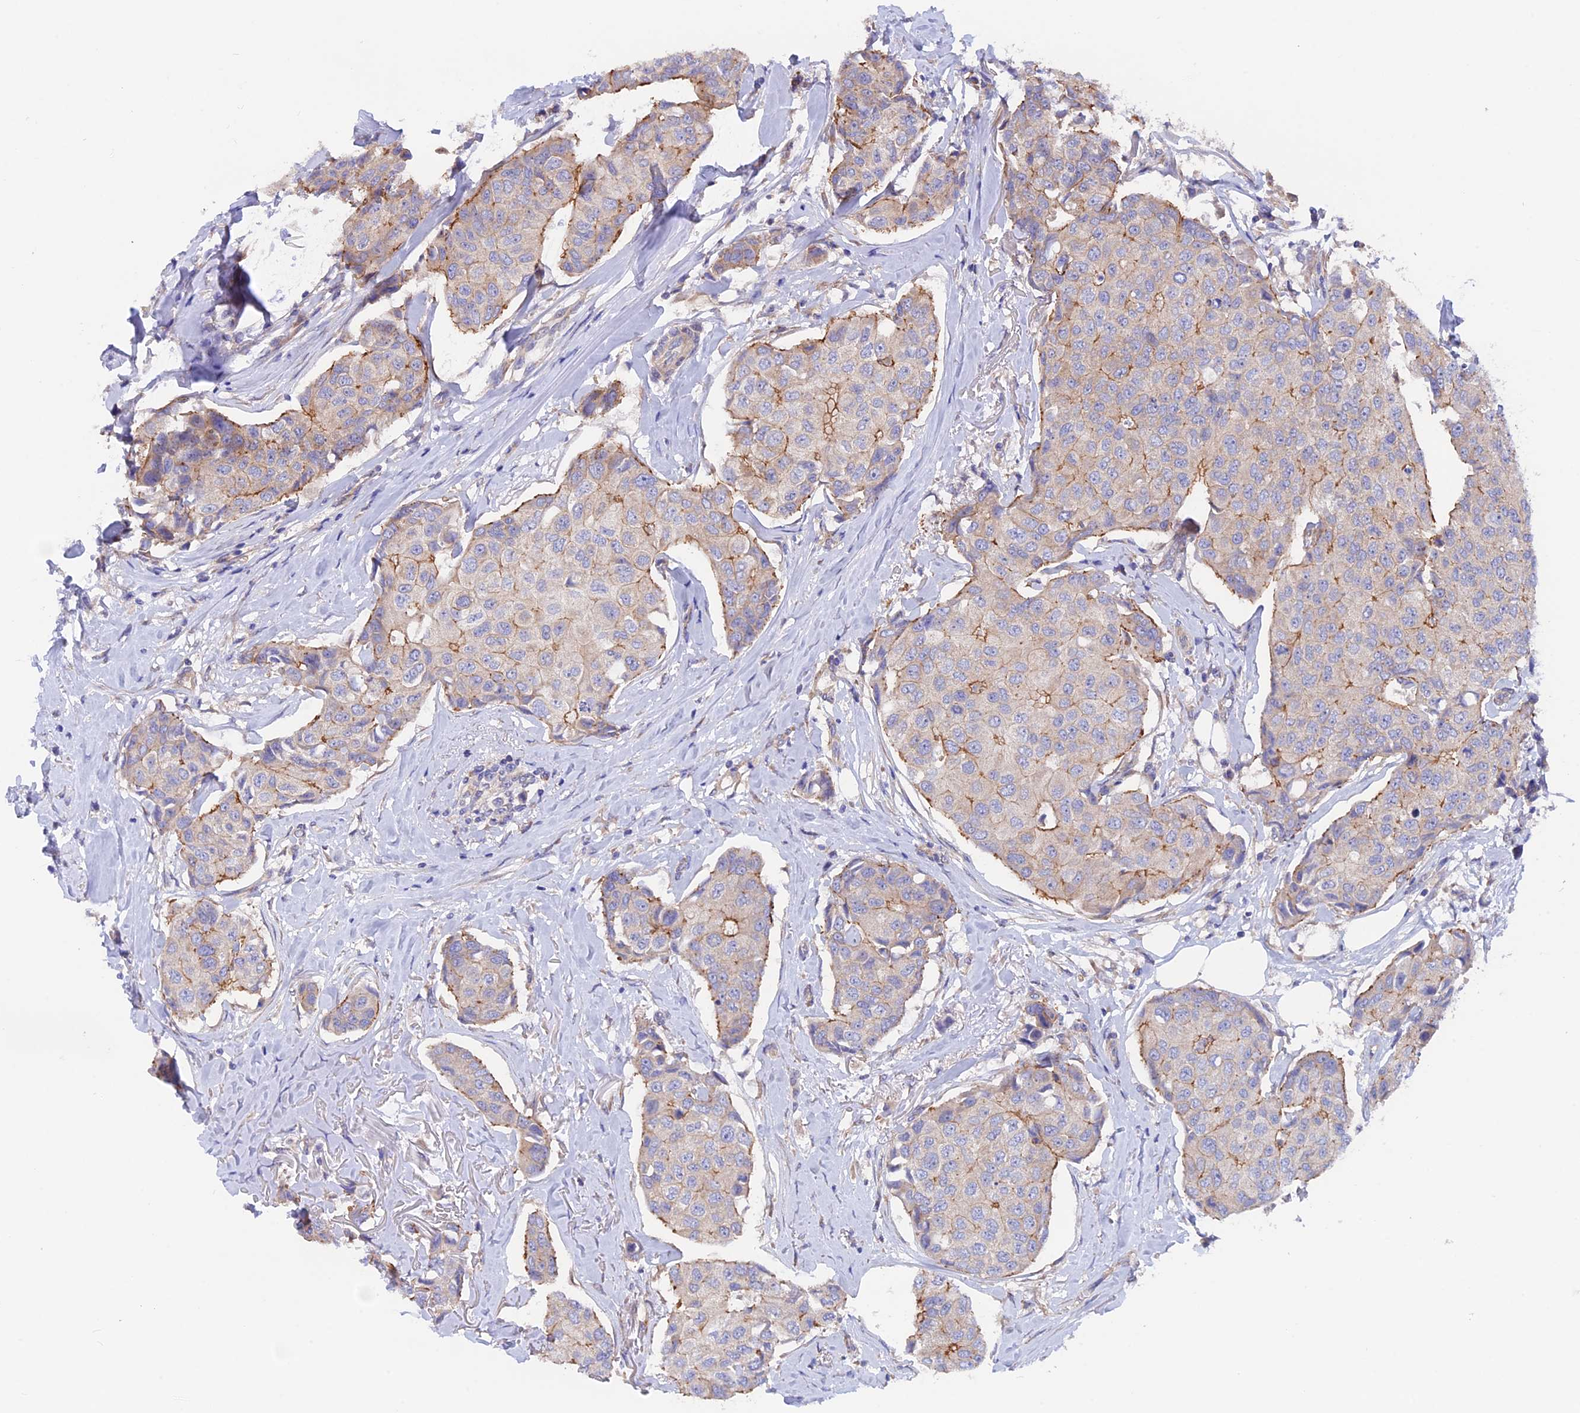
{"staining": {"intensity": "moderate", "quantity": "<25%", "location": "cytoplasmic/membranous"}, "tissue": "breast cancer", "cell_type": "Tumor cells", "image_type": "cancer", "snomed": [{"axis": "morphology", "description": "Duct carcinoma"}, {"axis": "topography", "description": "Breast"}], "caption": "Brown immunohistochemical staining in human infiltrating ductal carcinoma (breast) displays moderate cytoplasmic/membranous positivity in about <25% of tumor cells. (DAB (3,3'-diaminobenzidine) IHC with brightfield microscopy, high magnification).", "gene": "HYCC1", "patient": {"sex": "female", "age": 80}}